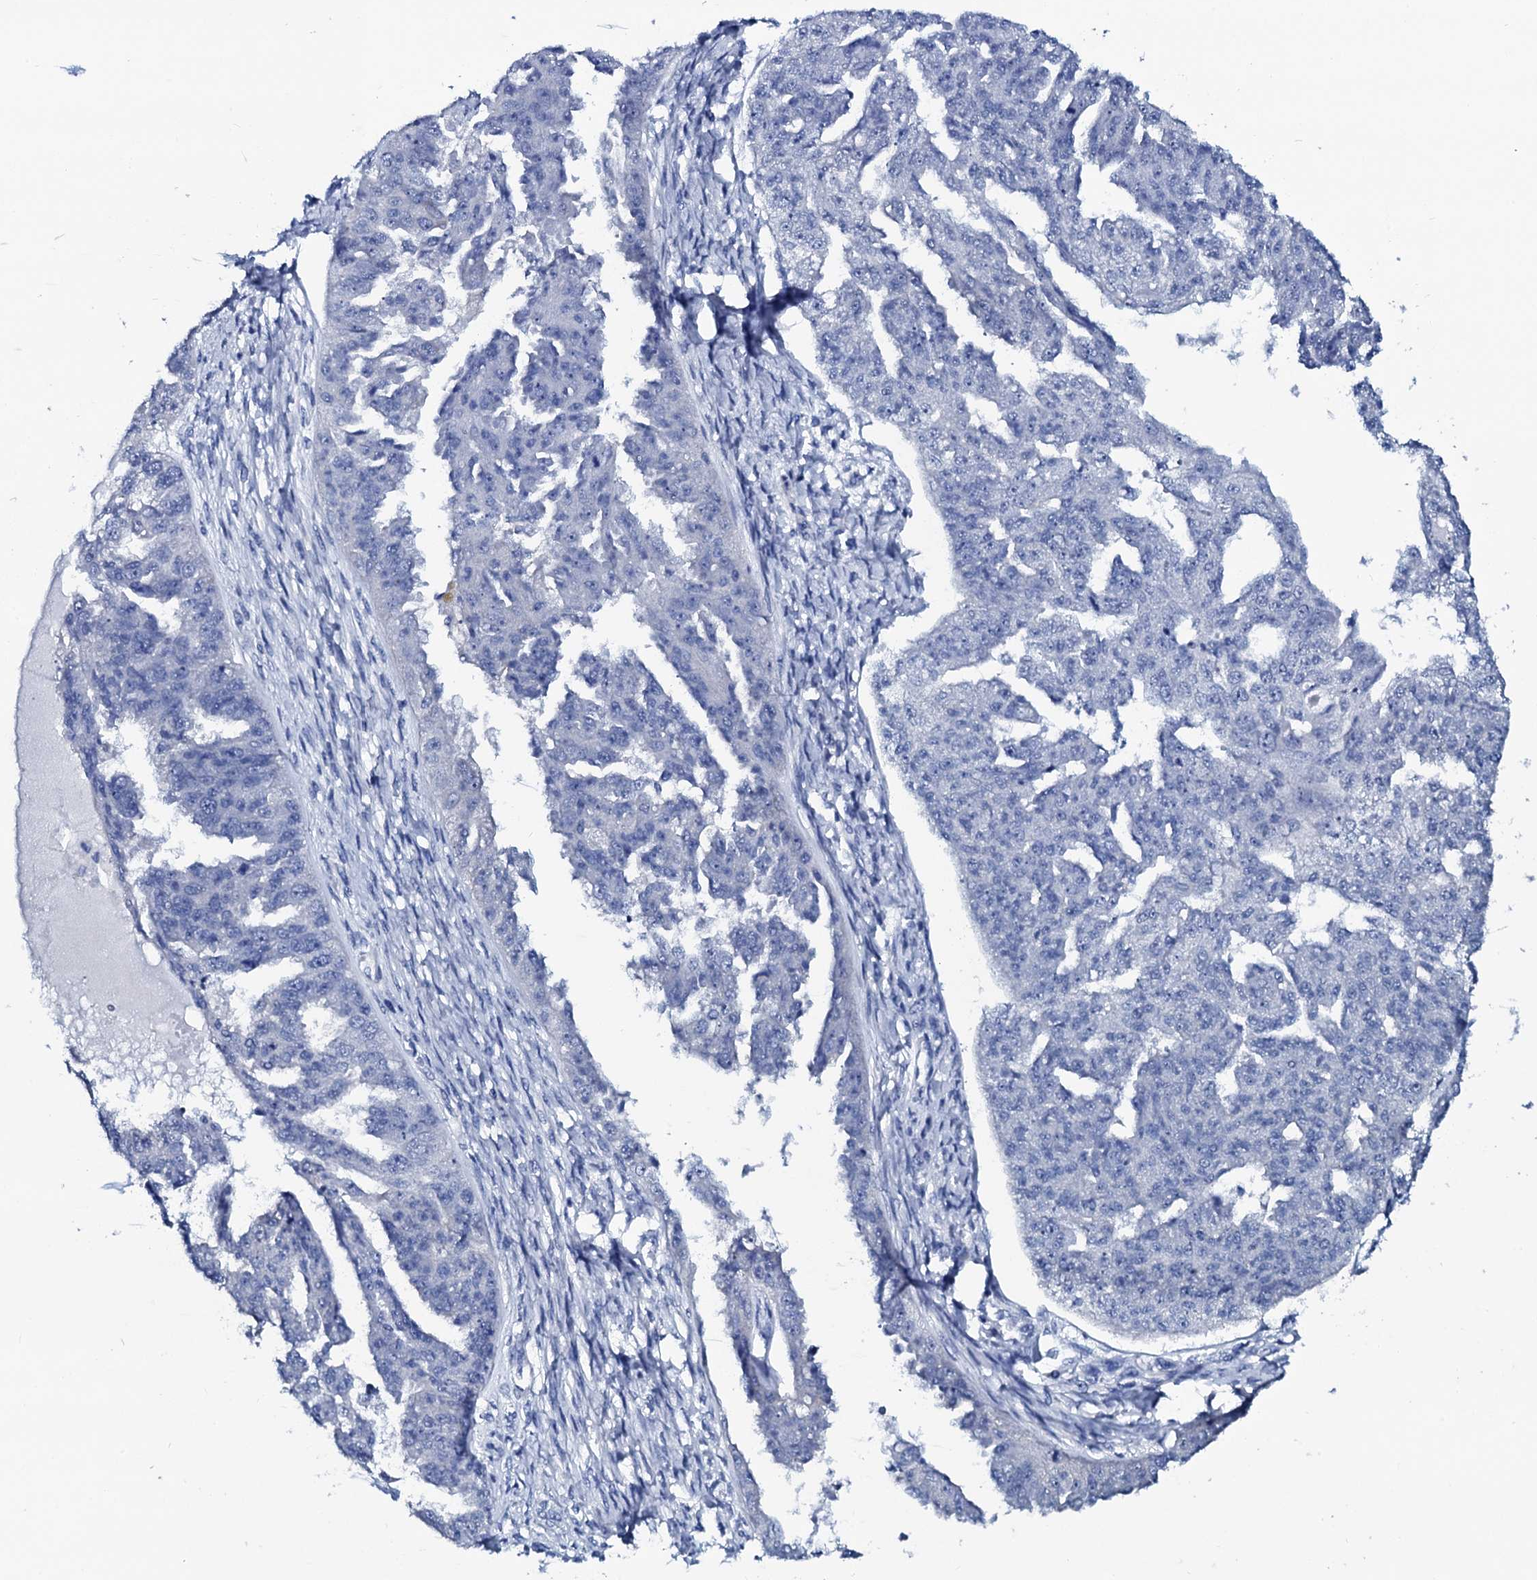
{"staining": {"intensity": "negative", "quantity": "none", "location": "none"}, "tissue": "ovarian cancer", "cell_type": "Tumor cells", "image_type": "cancer", "snomed": [{"axis": "morphology", "description": "Cystadenocarcinoma, serous, NOS"}, {"axis": "topography", "description": "Ovary"}], "caption": "DAB immunohistochemical staining of ovarian cancer (serous cystadenocarcinoma) shows no significant staining in tumor cells.", "gene": "GYS2", "patient": {"sex": "female", "age": 58}}